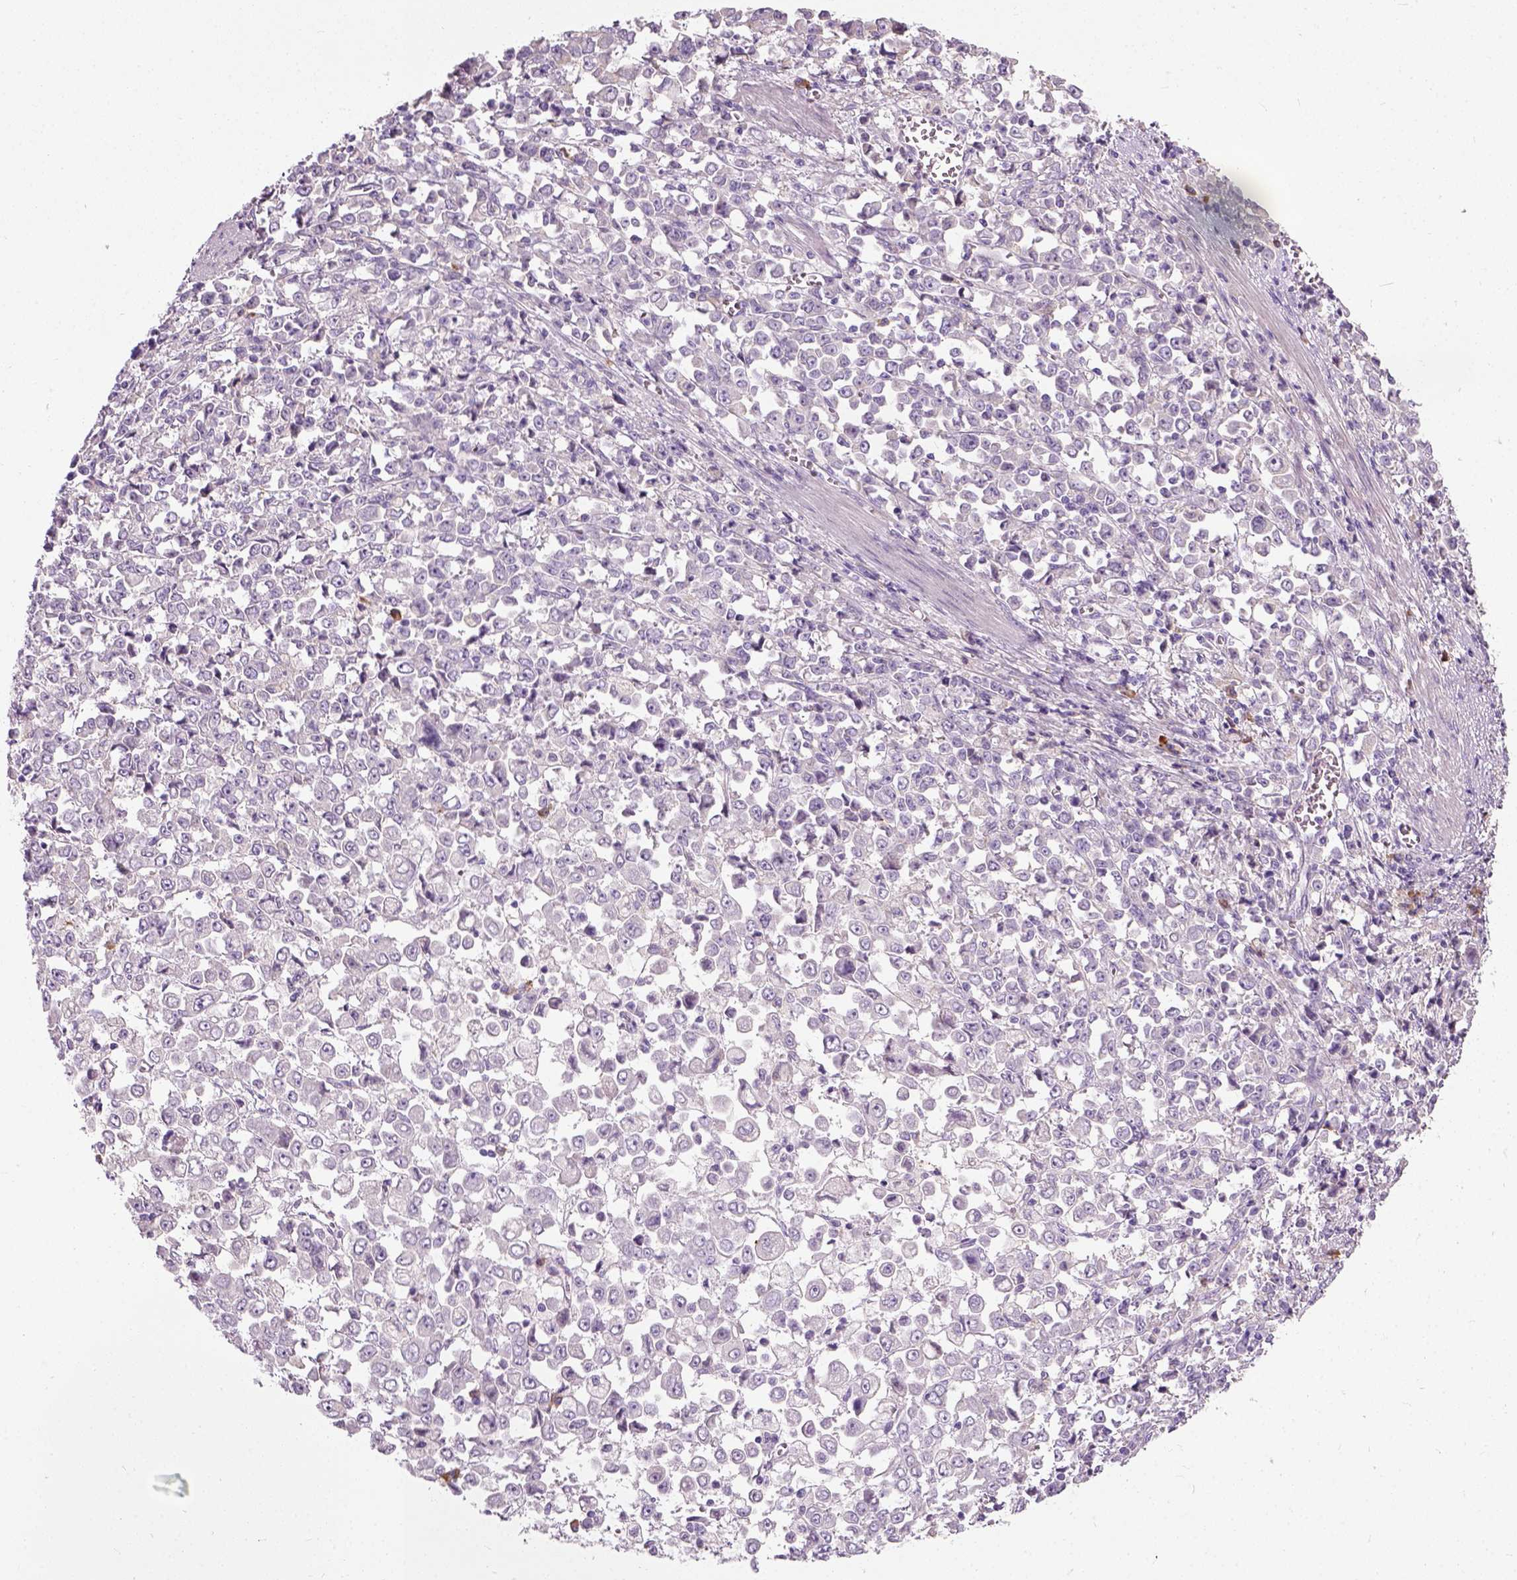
{"staining": {"intensity": "negative", "quantity": "none", "location": "none"}, "tissue": "stomach cancer", "cell_type": "Tumor cells", "image_type": "cancer", "snomed": [{"axis": "morphology", "description": "Adenocarcinoma, NOS"}, {"axis": "topography", "description": "Stomach, upper"}], "caption": "Immunohistochemical staining of stomach cancer (adenocarcinoma) shows no significant expression in tumor cells. (DAB IHC visualized using brightfield microscopy, high magnification).", "gene": "TRIM72", "patient": {"sex": "male", "age": 70}}